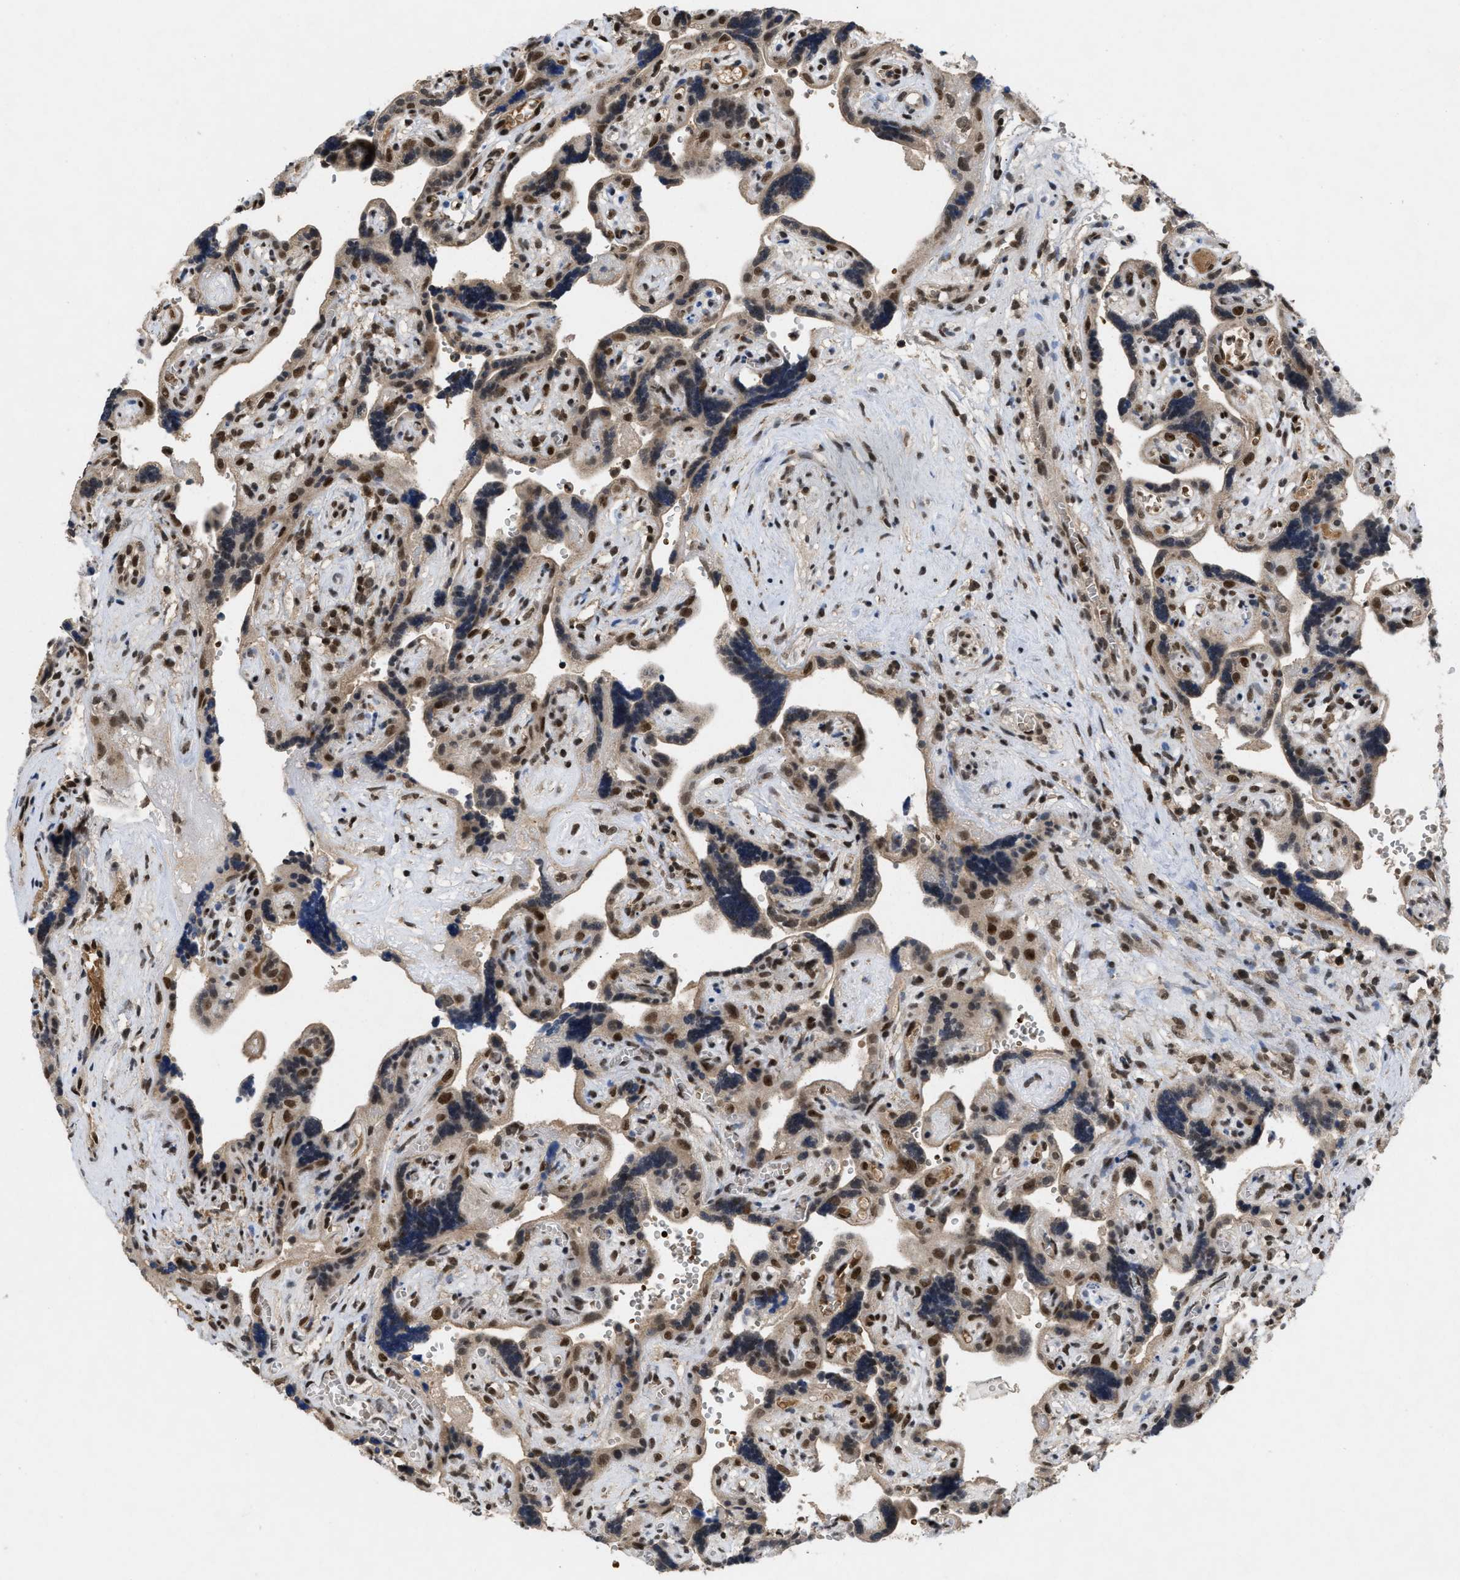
{"staining": {"intensity": "moderate", "quantity": ">75%", "location": "cytoplasmic/membranous,nuclear"}, "tissue": "placenta", "cell_type": "Decidual cells", "image_type": "normal", "snomed": [{"axis": "morphology", "description": "Normal tissue, NOS"}, {"axis": "topography", "description": "Placenta"}], "caption": "Immunohistochemical staining of unremarkable human placenta displays >75% levels of moderate cytoplasmic/membranous,nuclear protein positivity in approximately >75% of decidual cells. (DAB IHC with brightfield microscopy, high magnification).", "gene": "ZNF346", "patient": {"sex": "female", "age": 30}}